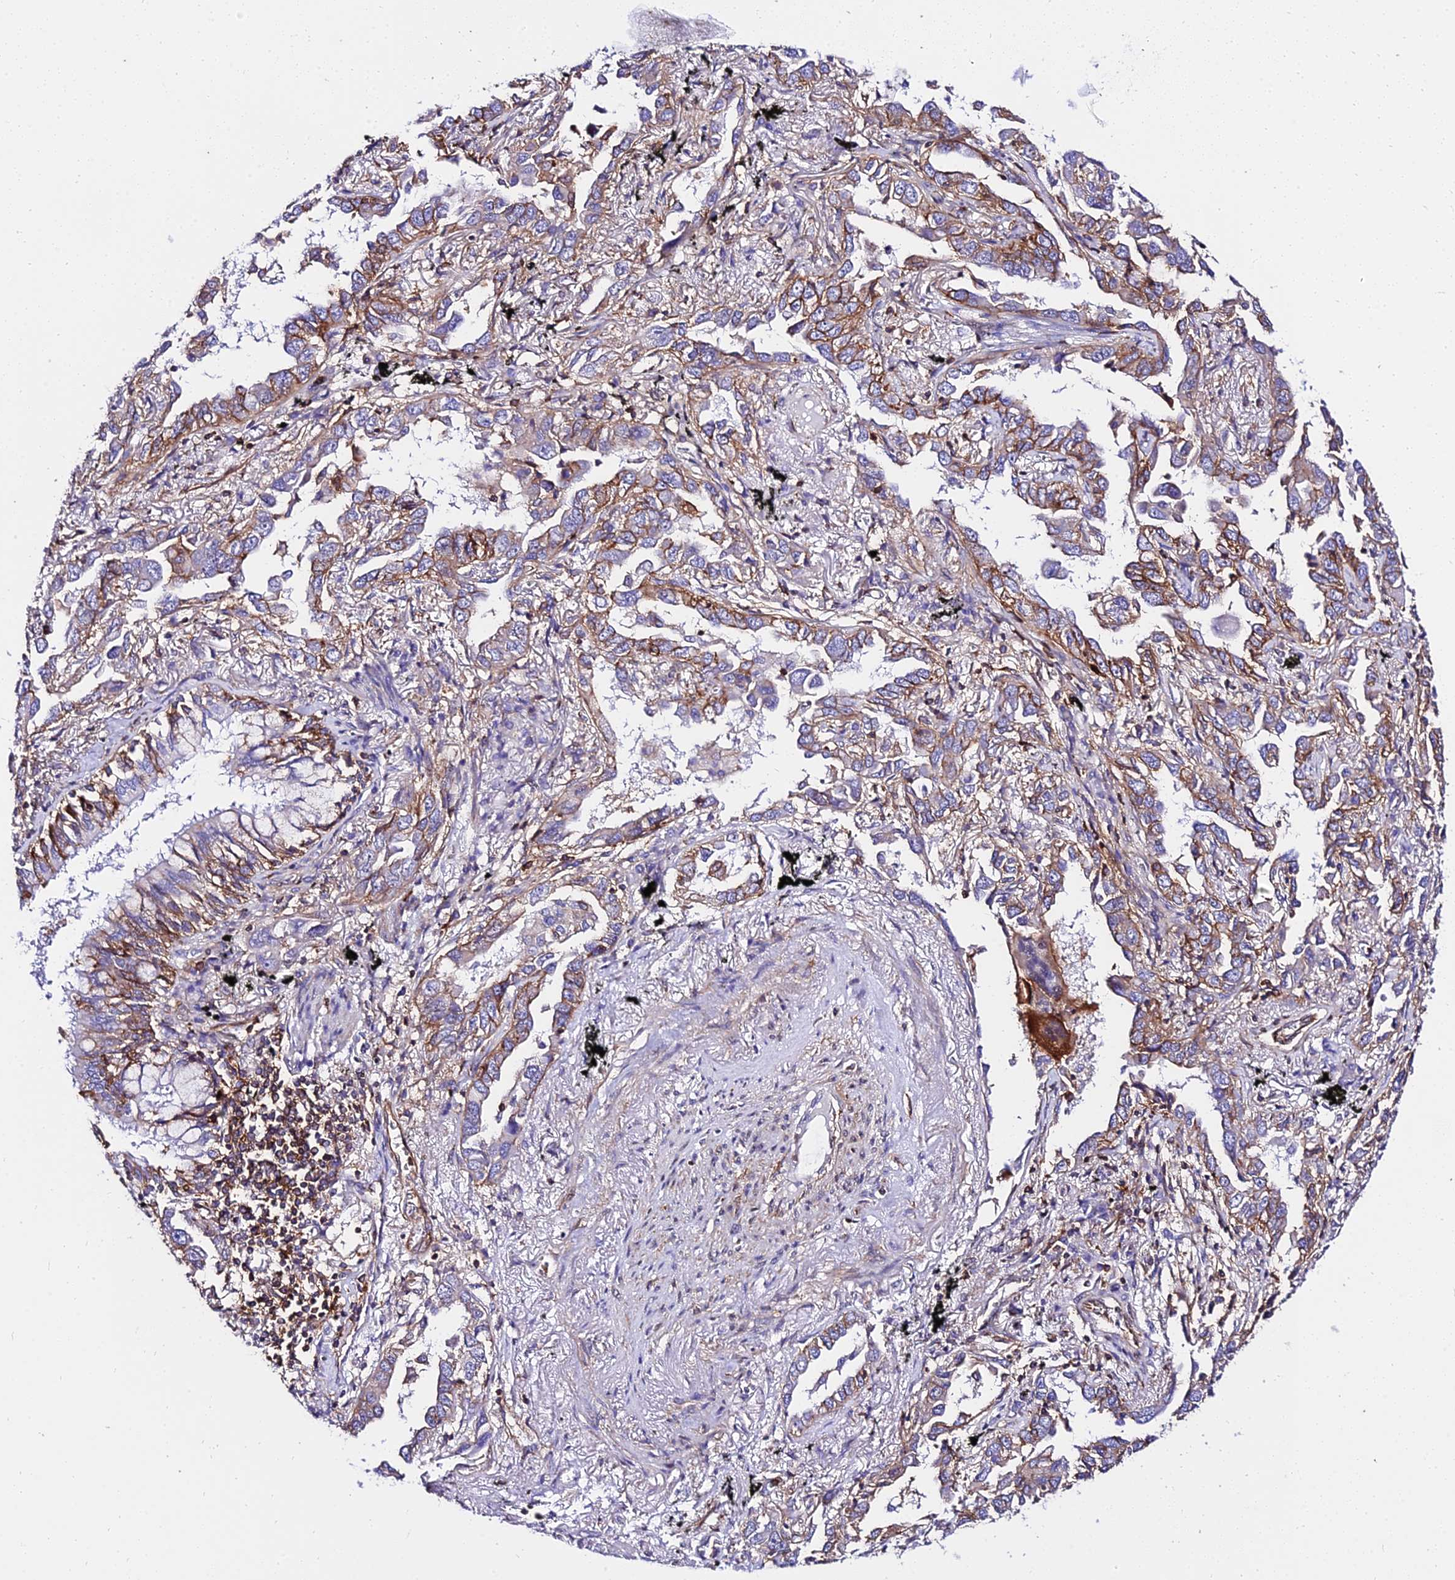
{"staining": {"intensity": "moderate", "quantity": "25%-75%", "location": "cytoplasmic/membranous"}, "tissue": "lung cancer", "cell_type": "Tumor cells", "image_type": "cancer", "snomed": [{"axis": "morphology", "description": "Adenocarcinoma, NOS"}, {"axis": "topography", "description": "Lung"}], "caption": "Lung cancer (adenocarcinoma) stained with a brown dye shows moderate cytoplasmic/membranous positive staining in approximately 25%-75% of tumor cells.", "gene": "CSRP1", "patient": {"sex": "male", "age": 67}}